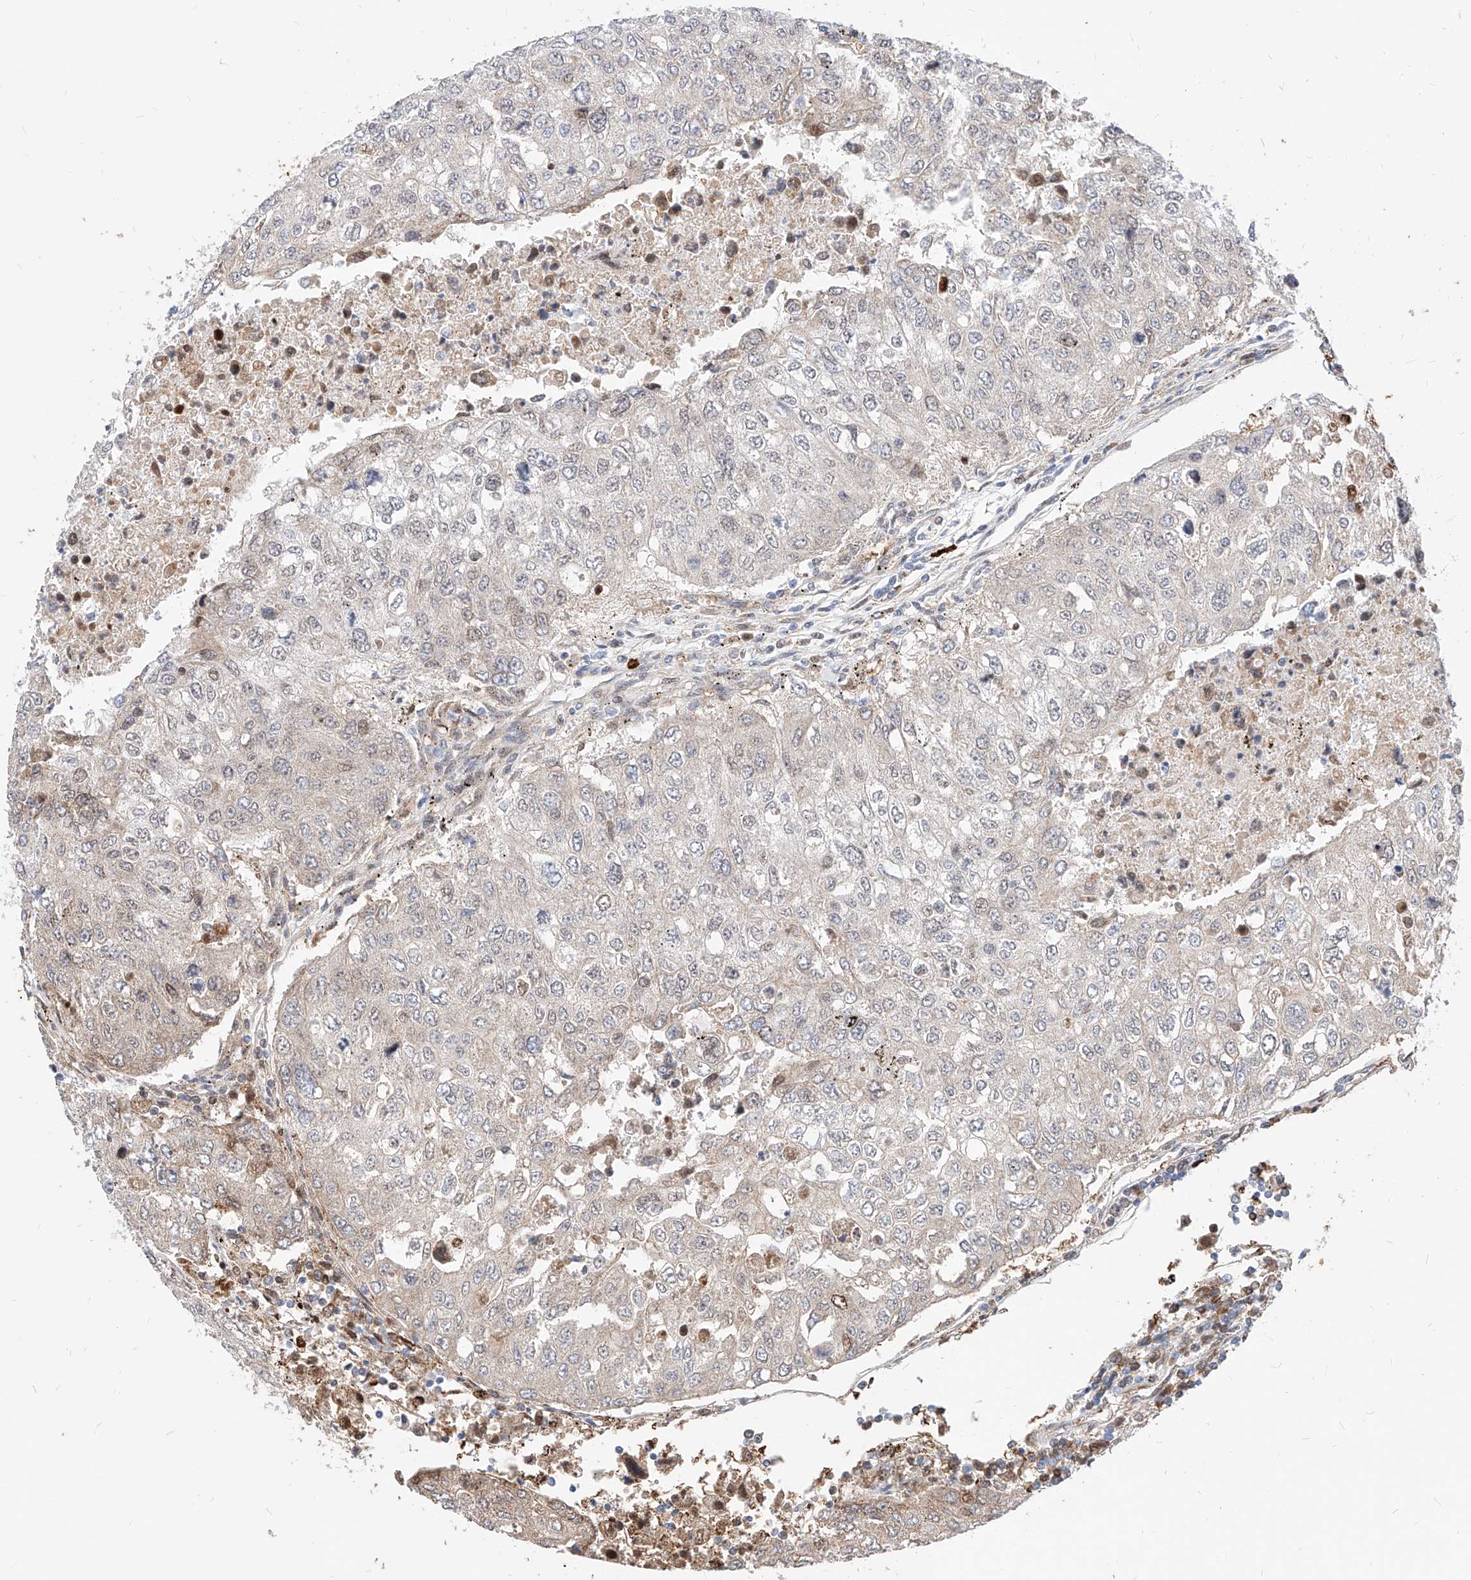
{"staining": {"intensity": "weak", "quantity": "25%-75%", "location": "cytoplasmic/membranous,nuclear"}, "tissue": "urothelial cancer", "cell_type": "Tumor cells", "image_type": "cancer", "snomed": [{"axis": "morphology", "description": "Urothelial carcinoma, High grade"}, {"axis": "topography", "description": "Lymph node"}, {"axis": "topography", "description": "Urinary bladder"}], "caption": "Human urothelial cancer stained with a protein marker demonstrates weak staining in tumor cells.", "gene": "ZFP42", "patient": {"sex": "male", "age": 51}}